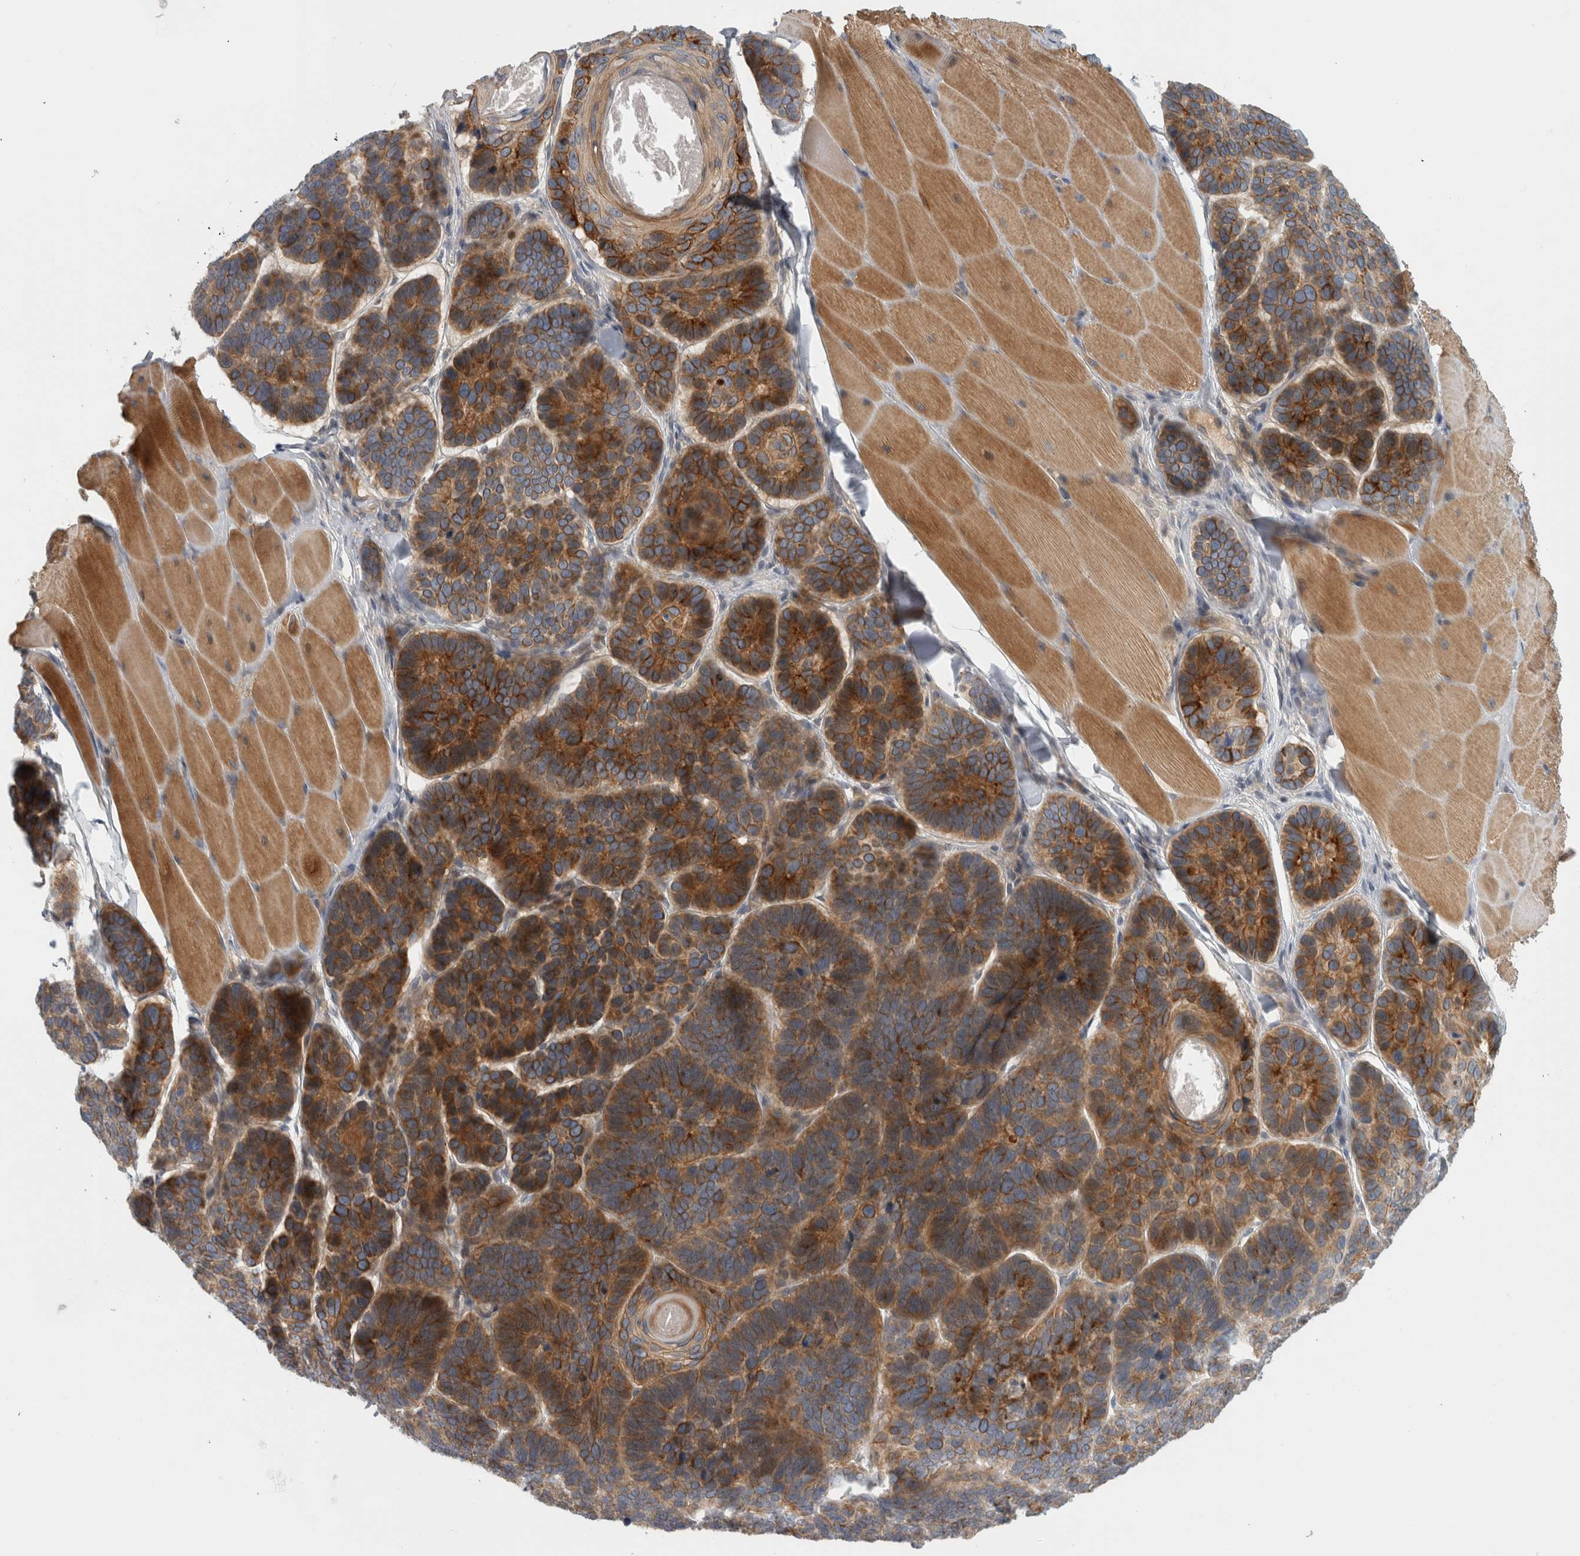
{"staining": {"intensity": "strong", "quantity": ">75%", "location": "cytoplasmic/membranous"}, "tissue": "skin cancer", "cell_type": "Tumor cells", "image_type": "cancer", "snomed": [{"axis": "morphology", "description": "Basal cell carcinoma"}, {"axis": "topography", "description": "Skin"}], "caption": "Brown immunohistochemical staining in skin cancer reveals strong cytoplasmic/membranous positivity in approximately >75% of tumor cells.", "gene": "ZNF804B", "patient": {"sex": "male", "age": 62}}